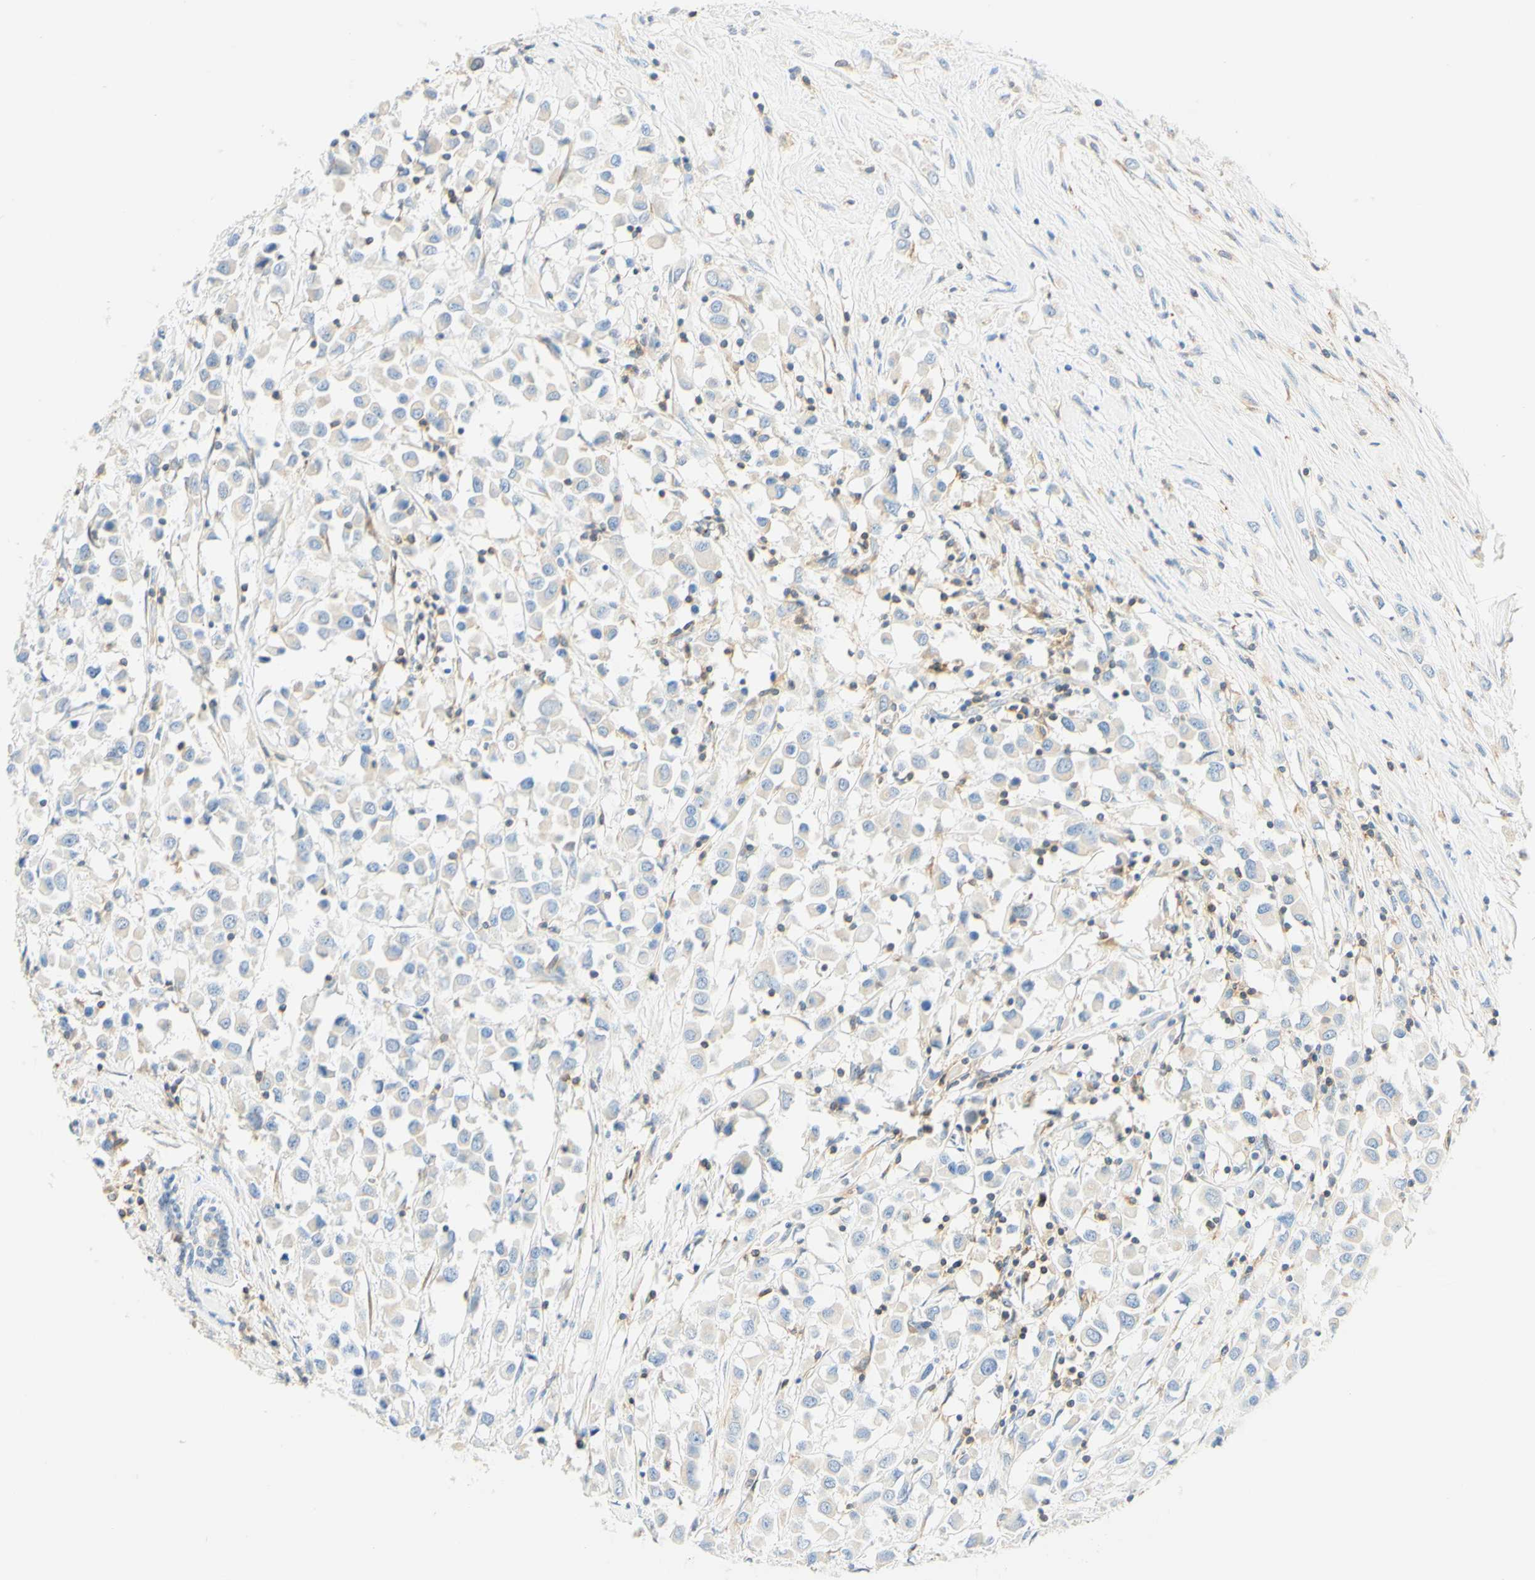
{"staining": {"intensity": "negative", "quantity": "none", "location": "none"}, "tissue": "breast cancer", "cell_type": "Tumor cells", "image_type": "cancer", "snomed": [{"axis": "morphology", "description": "Duct carcinoma"}, {"axis": "topography", "description": "Breast"}], "caption": "A histopathology image of human breast cancer is negative for staining in tumor cells.", "gene": "LAT", "patient": {"sex": "female", "age": 61}}